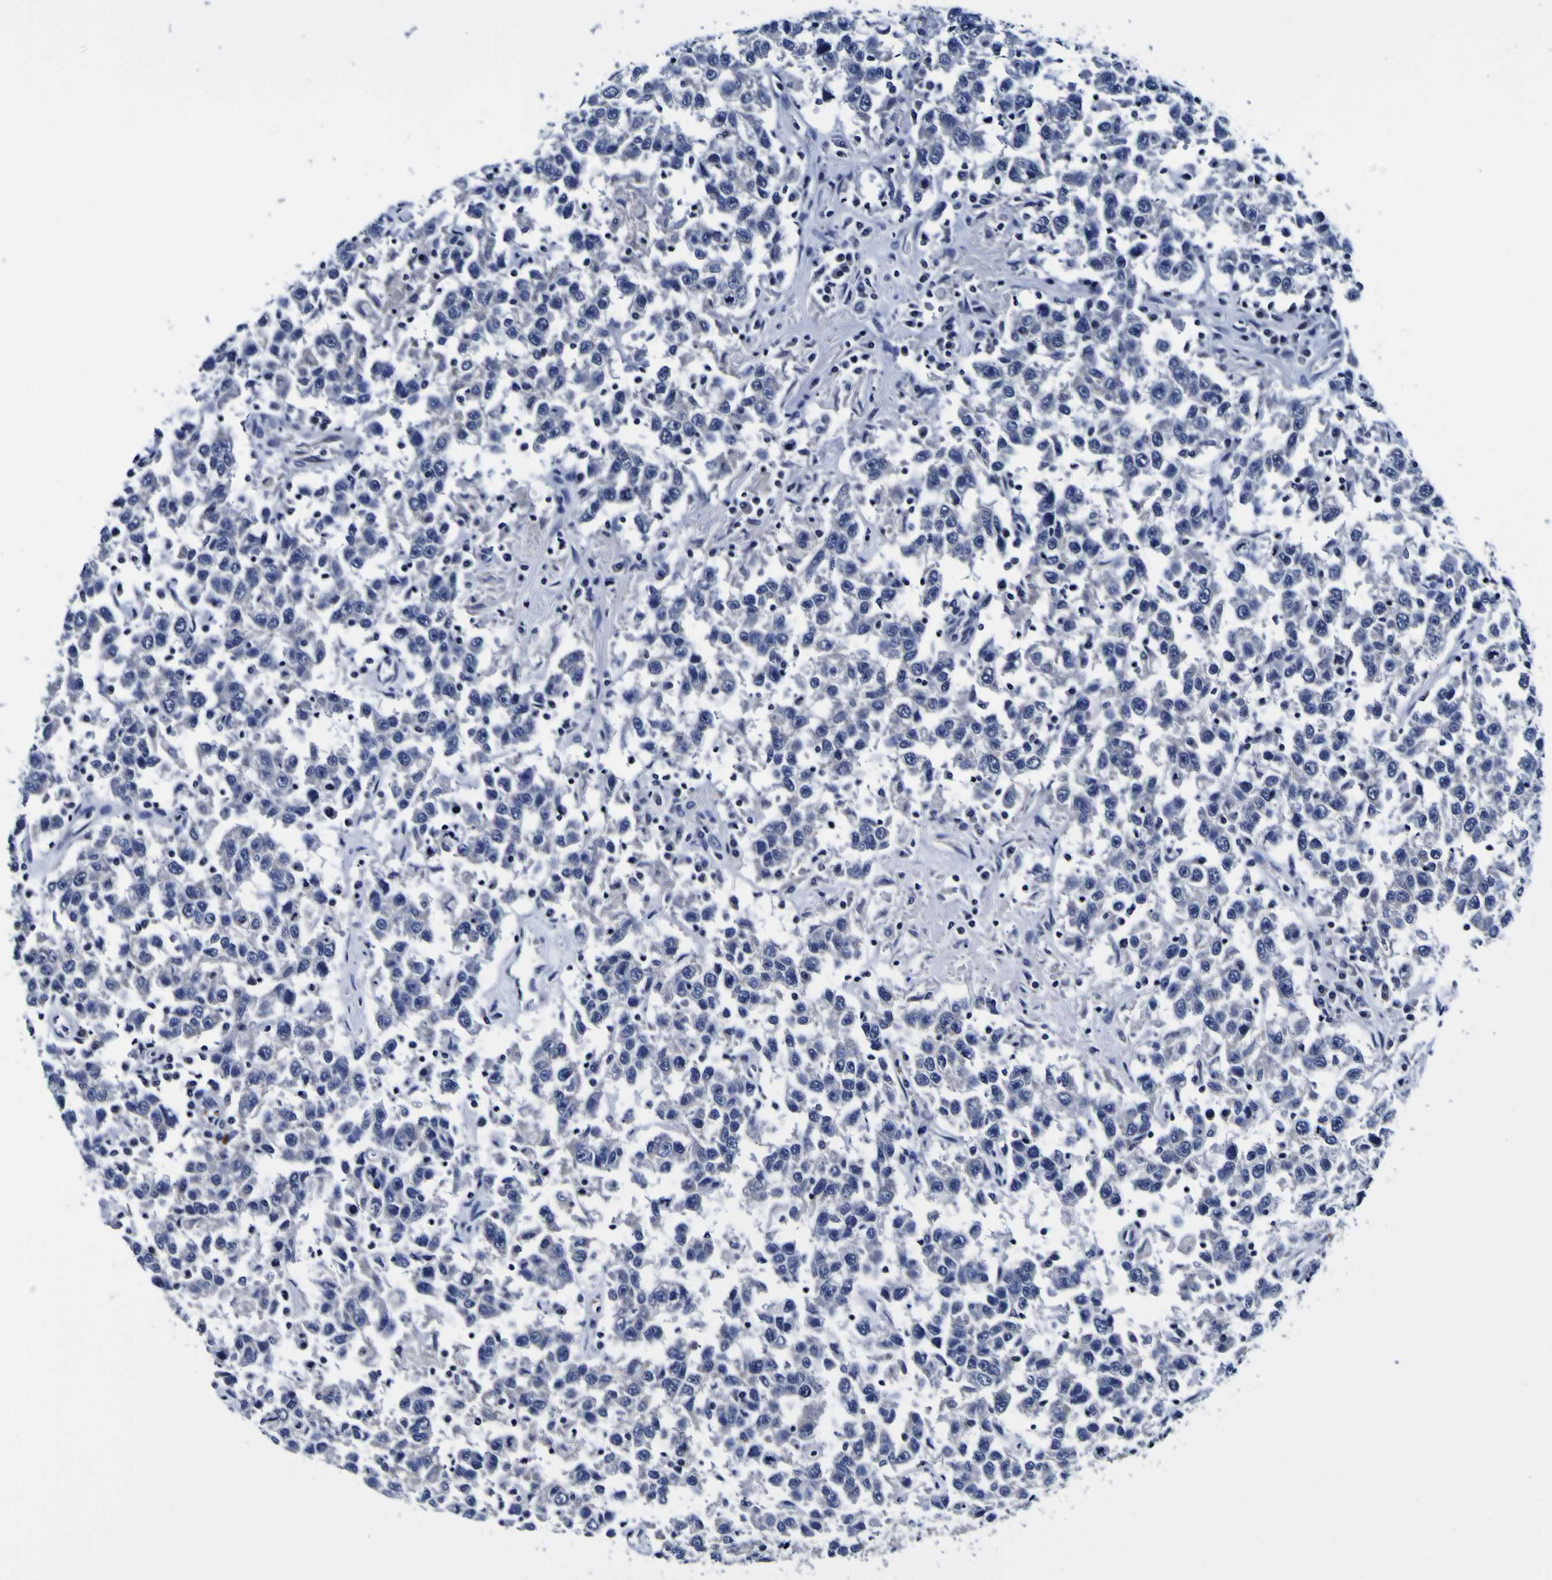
{"staining": {"intensity": "negative", "quantity": "none", "location": "none"}, "tissue": "testis cancer", "cell_type": "Tumor cells", "image_type": "cancer", "snomed": [{"axis": "morphology", "description": "Seminoma, NOS"}, {"axis": "topography", "description": "Testis"}], "caption": "This is a micrograph of IHC staining of testis seminoma, which shows no expression in tumor cells.", "gene": "PDLIM4", "patient": {"sex": "male", "age": 41}}